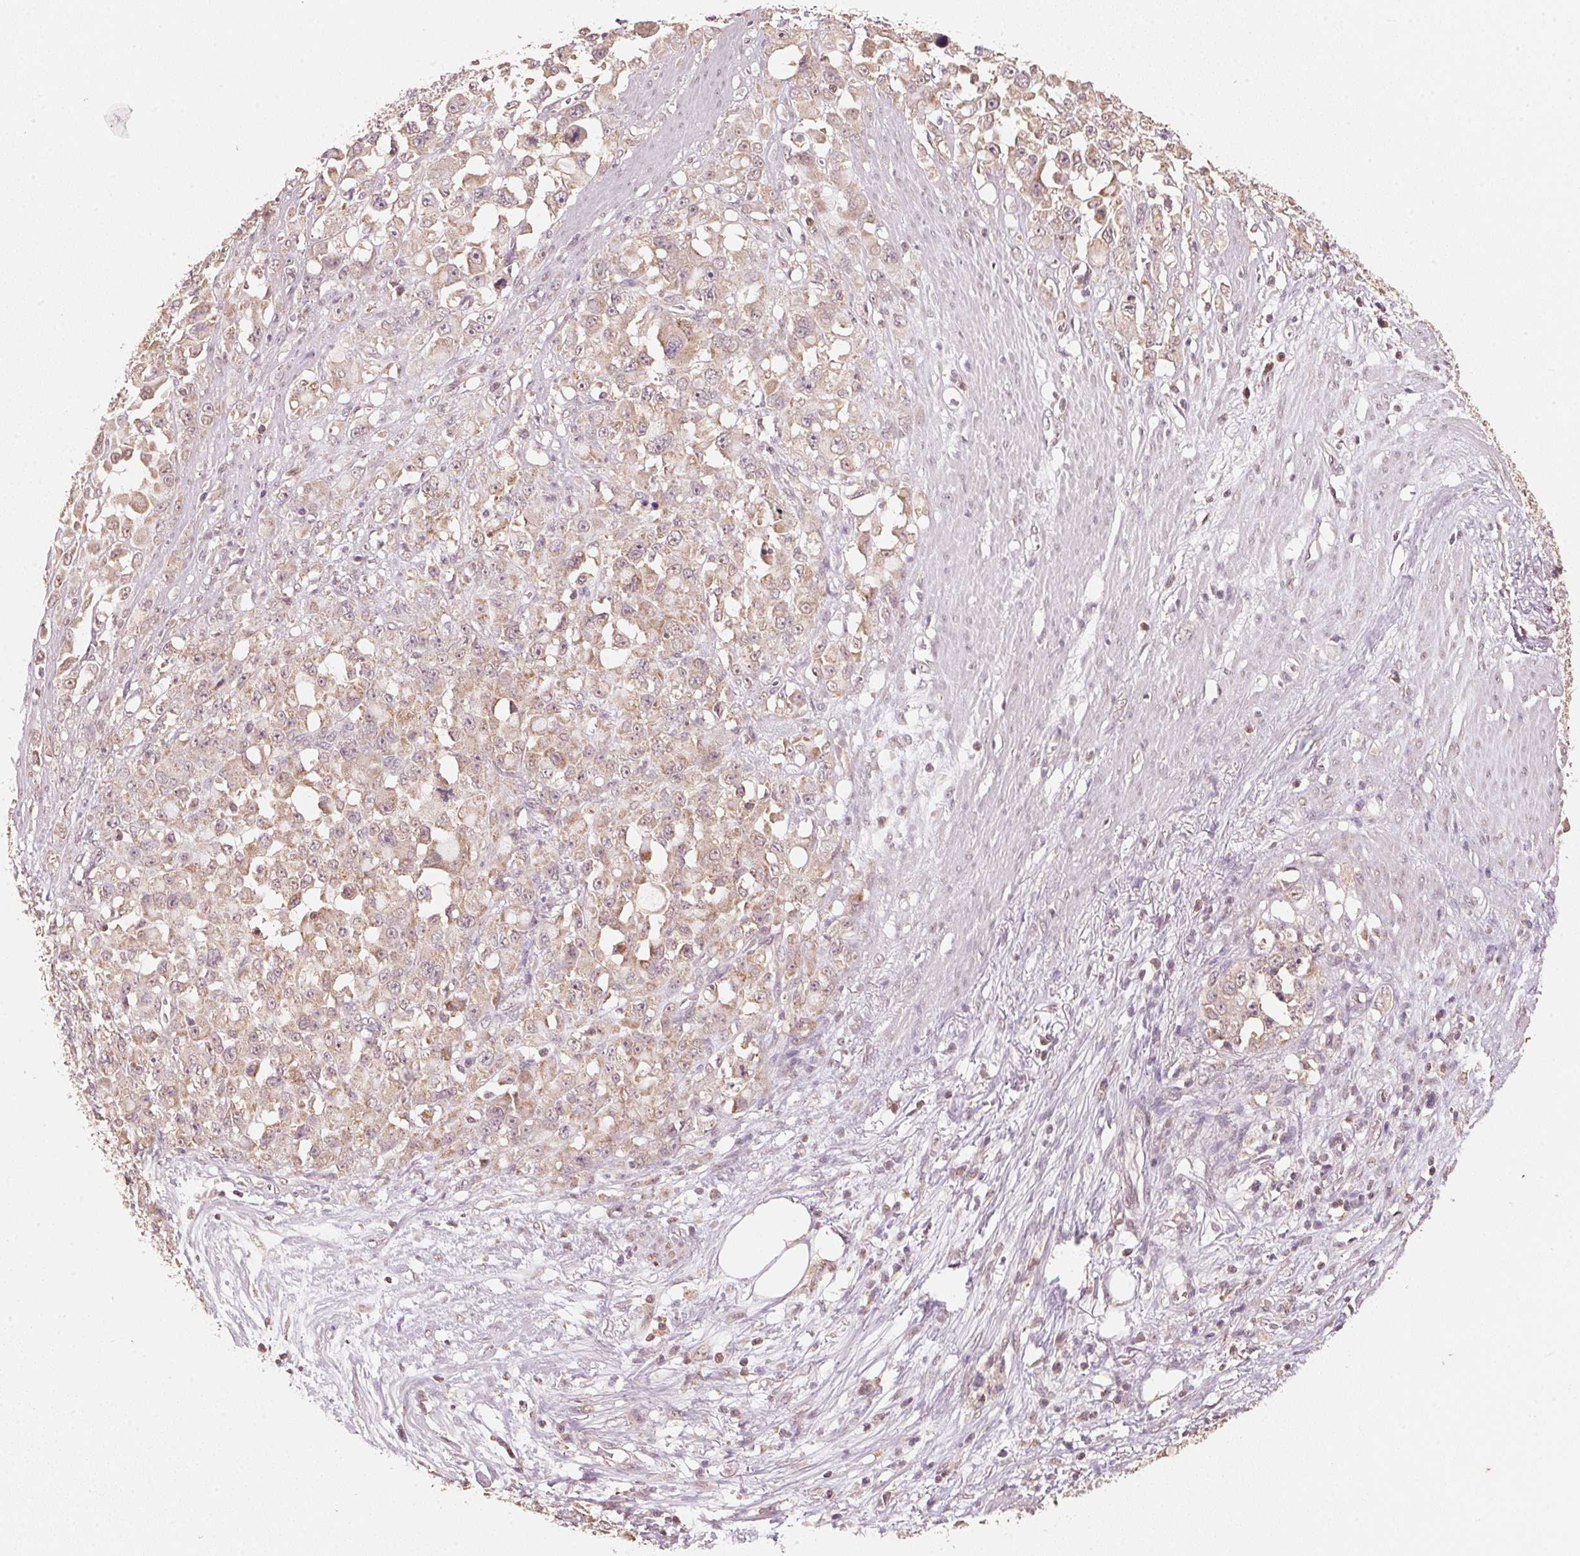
{"staining": {"intensity": "weak", "quantity": ">75%", "location": "cytoplasmic/membranous"}, "tissue": "stomach cancer", "cell_type": "Tumor cells", "image_type": "cancer", "snomed": [{"axis": "morphology", "description": "Adenocarcinoma, NOS"}, {"axis": "topography", "description": "Stomach"}], "caption": "Tumor cells demonstrate weak cytoplasmic/membranous positivity in about >75% of cells in stomach cancer. The staining is performed using DAB brown chromogen to label protein expression. The nuclei are counter-stained blue using hematoxylin.", "gene": "C2orf73", "patient": {"sex": "female", "age": 76}}